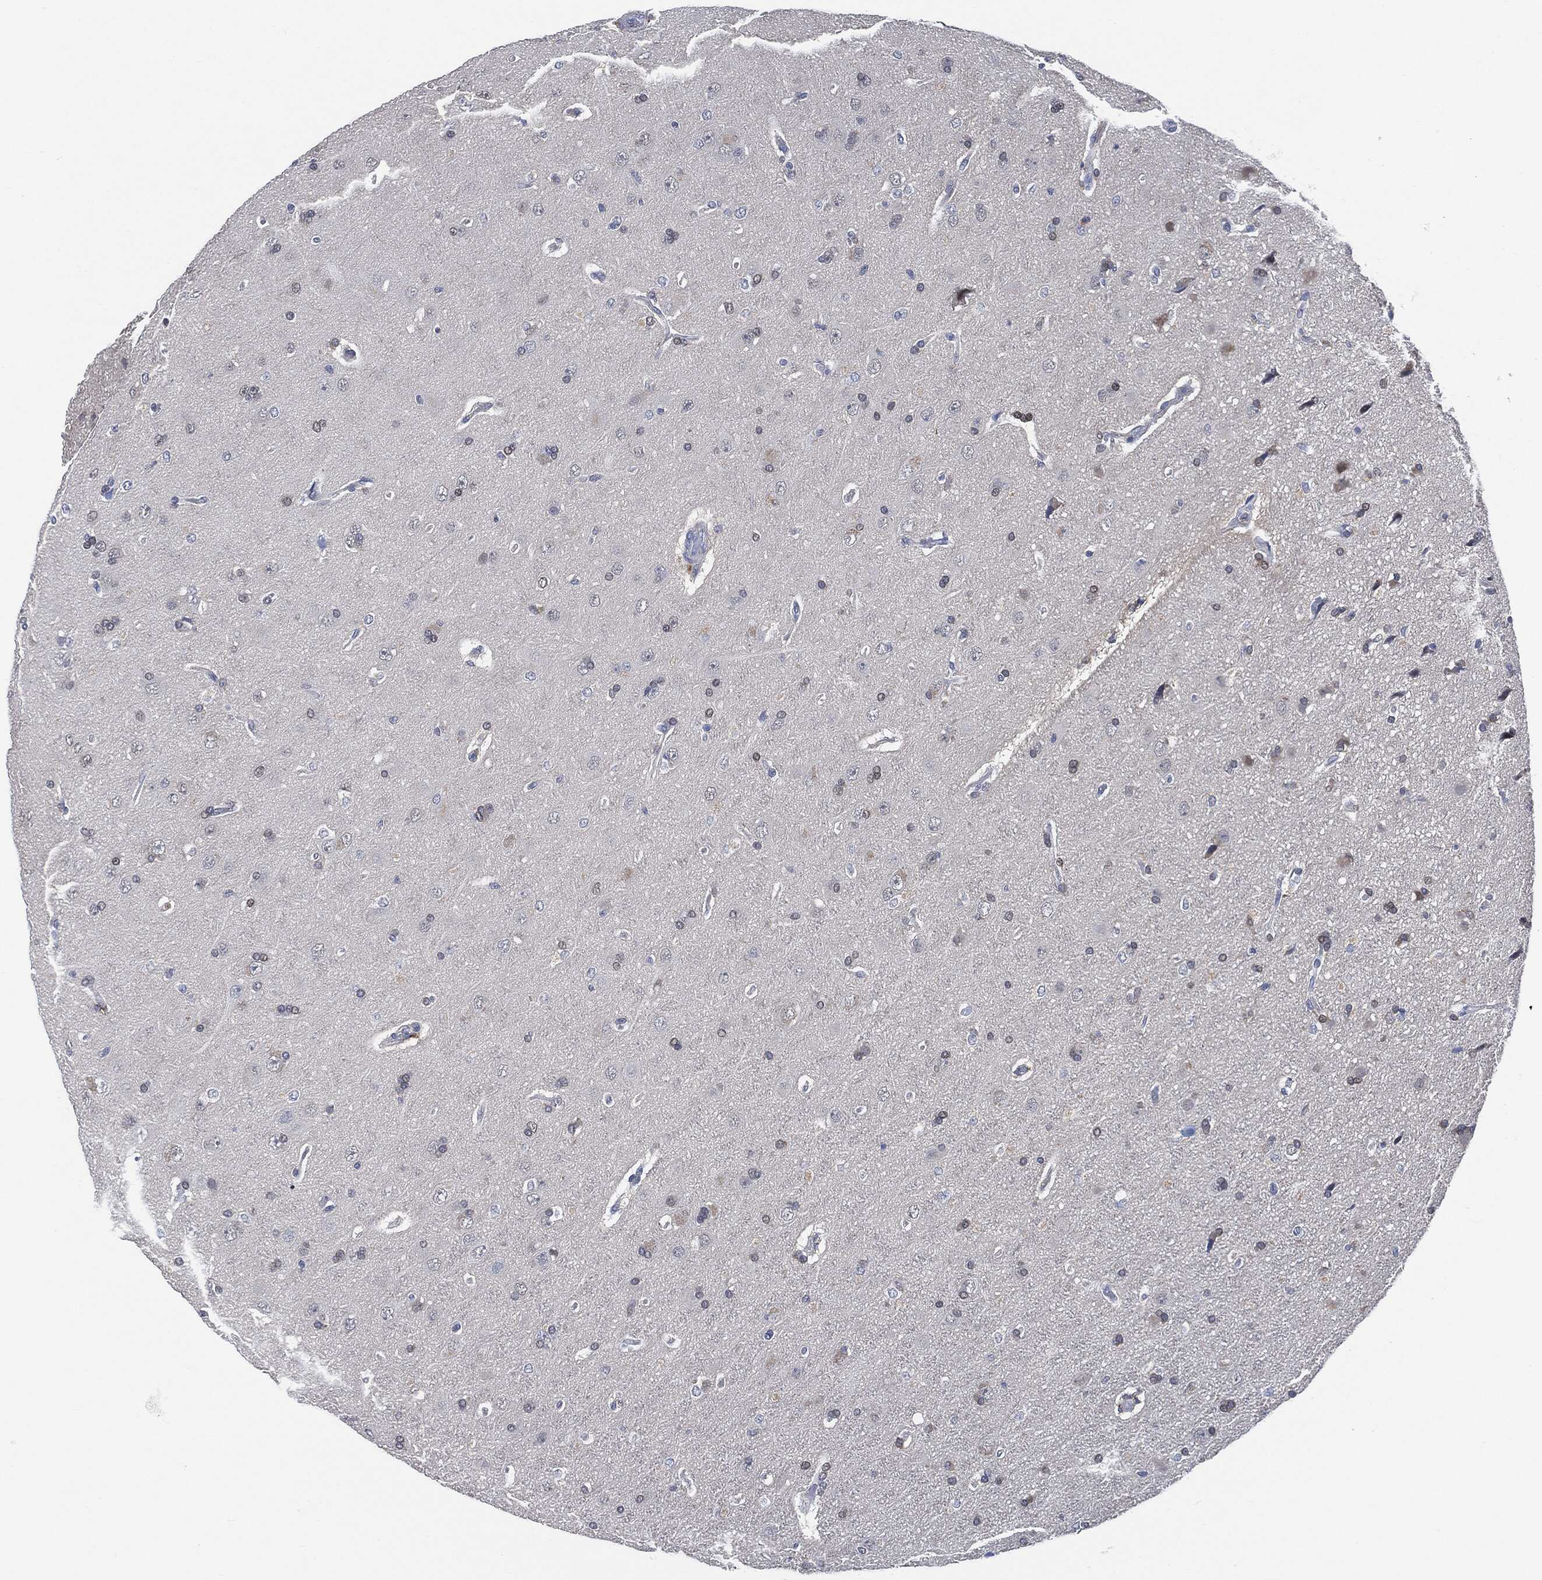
{"staining": {"intensity": "negative", "quantity": "none", "location": "none"}, "tissue": "glioma", "cell_type": "Tumor cells", "image_type": "cancer", "snomed": [{"axis": "morphology", "description": "Glioma, malignant, NOS"}, {"axis": "topography", "description": "Cerebral cortex"}], "caption": "Malignant glioma stained for a protein using immunohistochemistry reveals no expression tumor cells.", "gene": "VSIG4", "patient": {"sex": "male", "age": 58}}